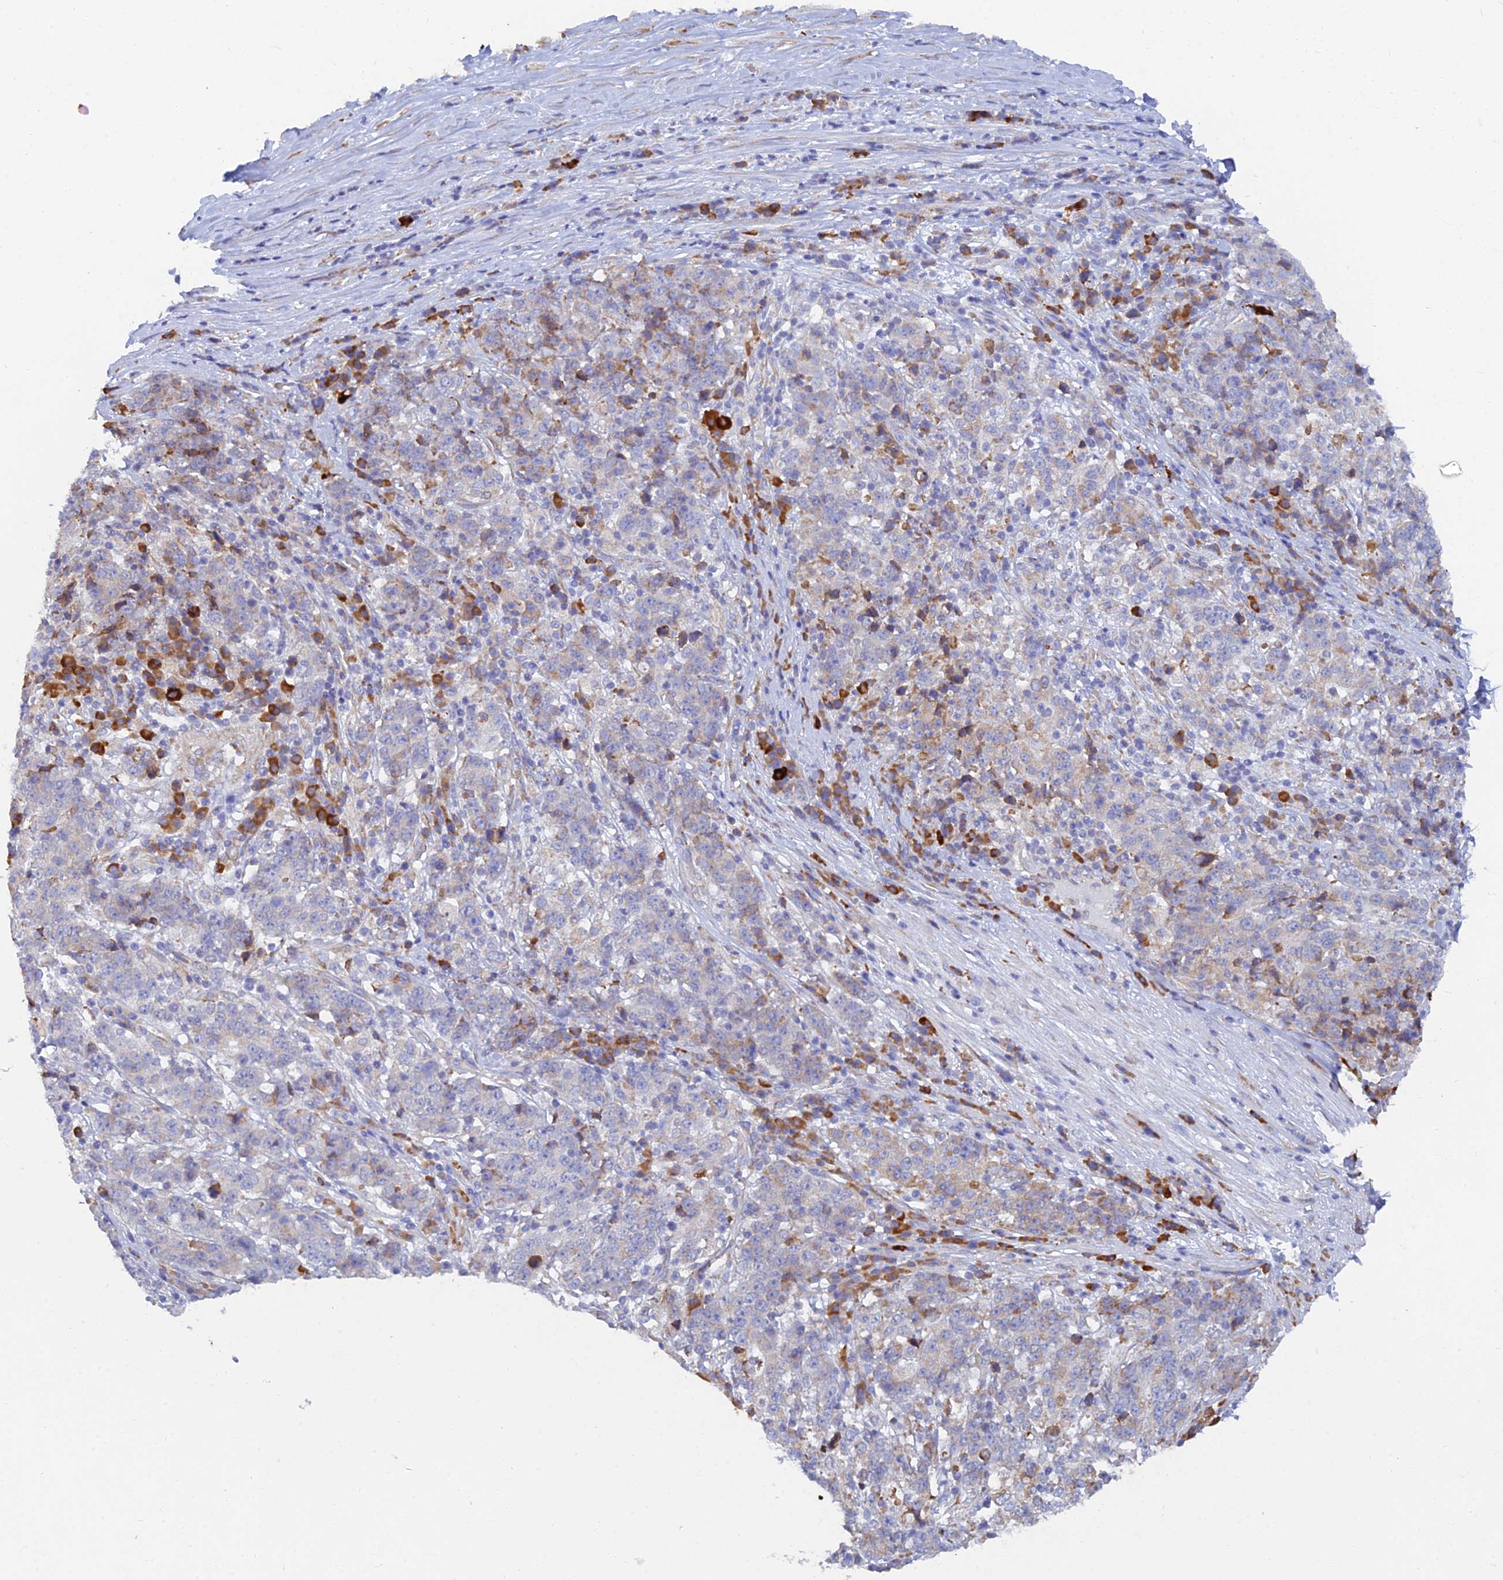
{"staining": {"intensity": "negative", "quantity": "none", "location": "none"}, "tissue": "stomach cancer", "cell_type": "Tumor cells", "image_type": "cancer", "snomed": [{"axis": "morphology", "description": "Adenocarcinoma, NOS"}, {"axis": "topography", "description": "Stomach"}], "caption": "IHC micrograph of neoplastic tissue: human stomach adenocarcinoma stained with DAB shows no significant protein staining in tumor cells.", "gene": "WDR35", "patient": {"sex": "male", "age": 59}}